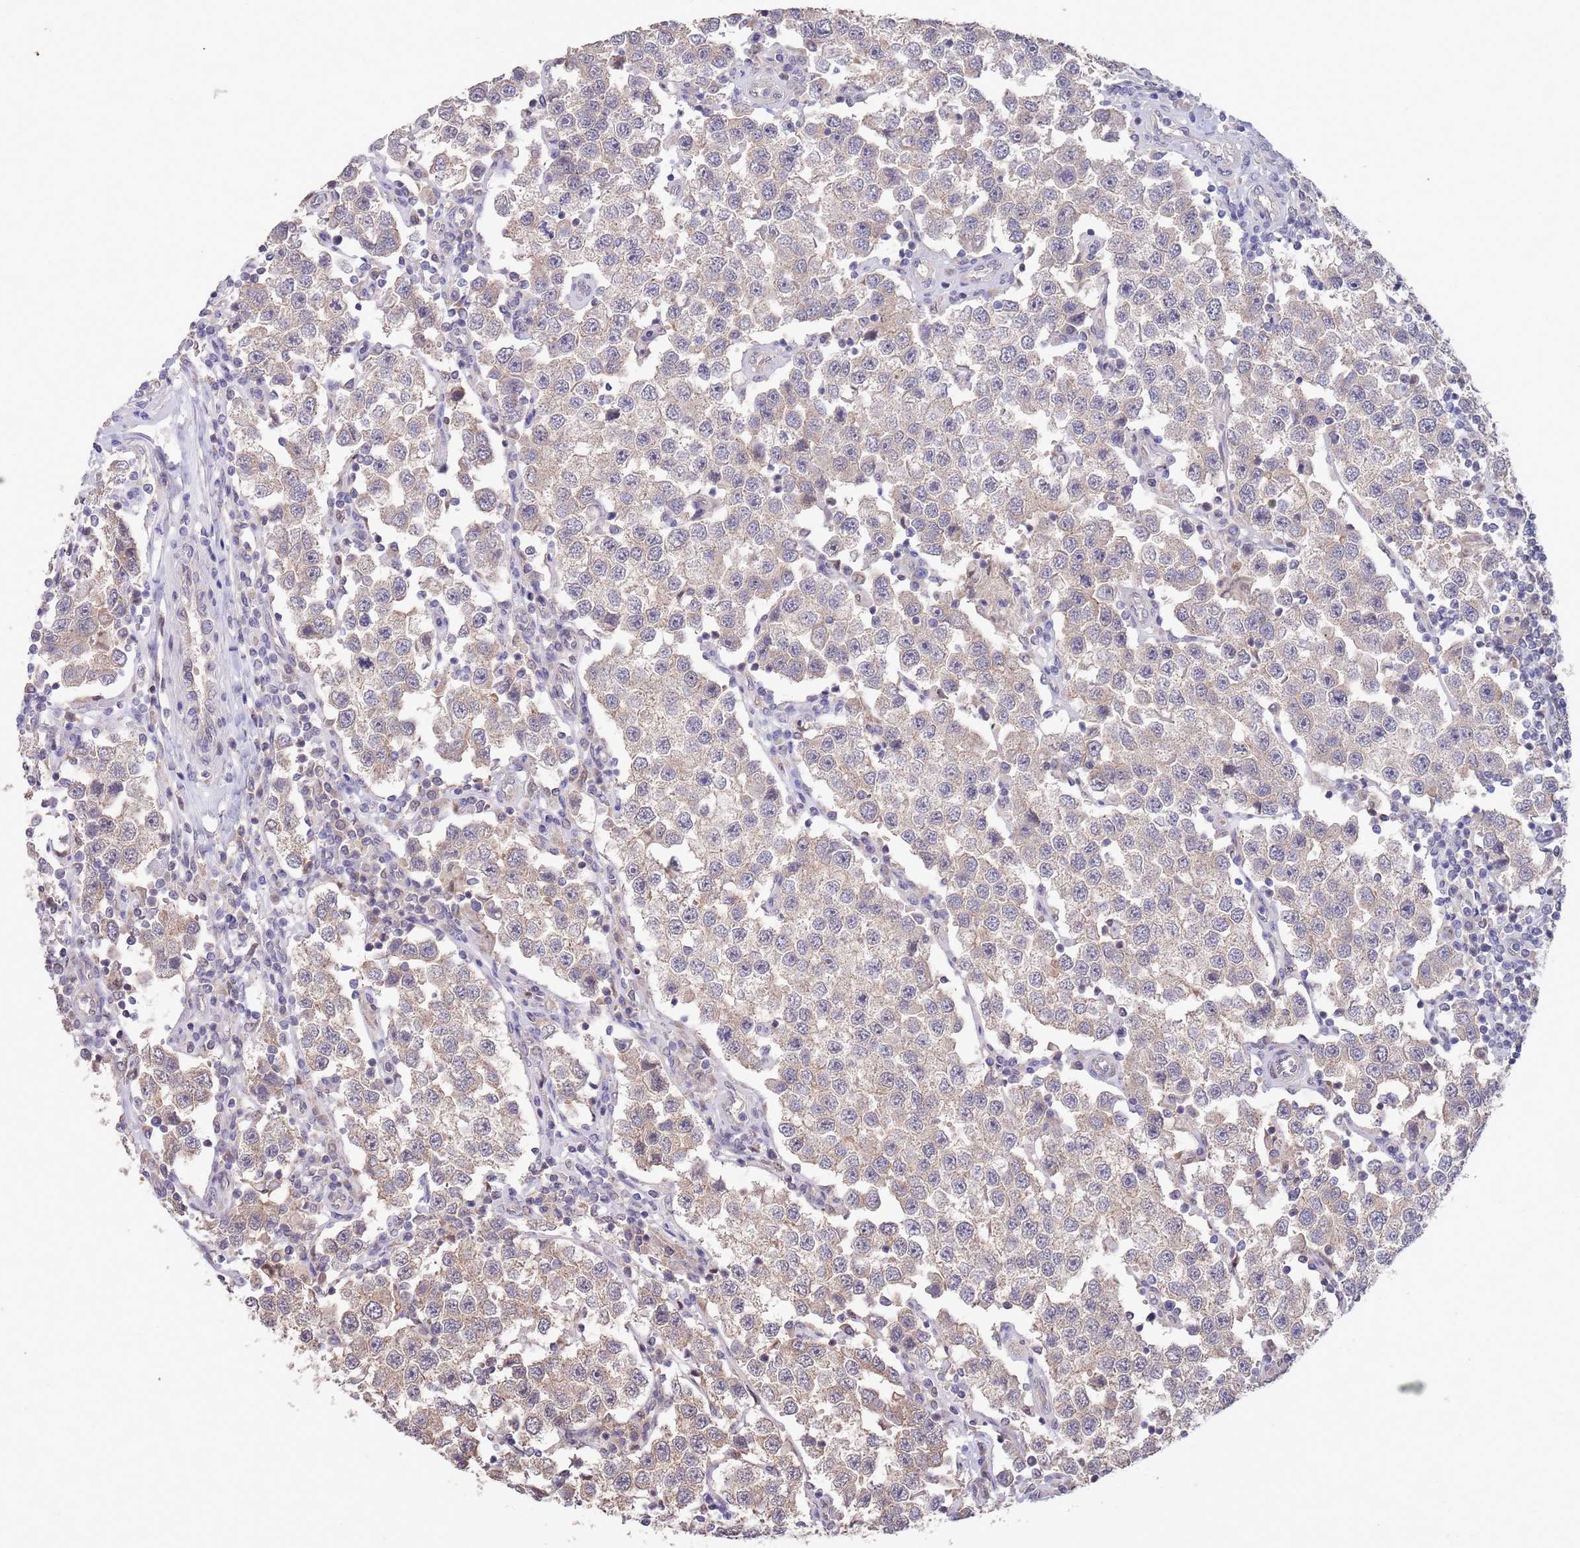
{"staining": {"intensity": "weak", "quantity": "25%-75%", "location": "cytoplasmic/membranous"}, "tissue": "testis cancer", "cell_type": "Tumor cells", "image_type": "cancer", "snomed": [{"axis": "morphology", "description": "Seminoma, NOS"}, {"axis": "topography", "description": "Testis"}], "caption": "Testis seminoma was stained to show a protein in brown. There is low levels of weak cytoplasmic/membranous expression in approximately 25%-75% of tumor cells.", "gene": "MARVELD2", "patient": {"sex": "male", "age": 37}}